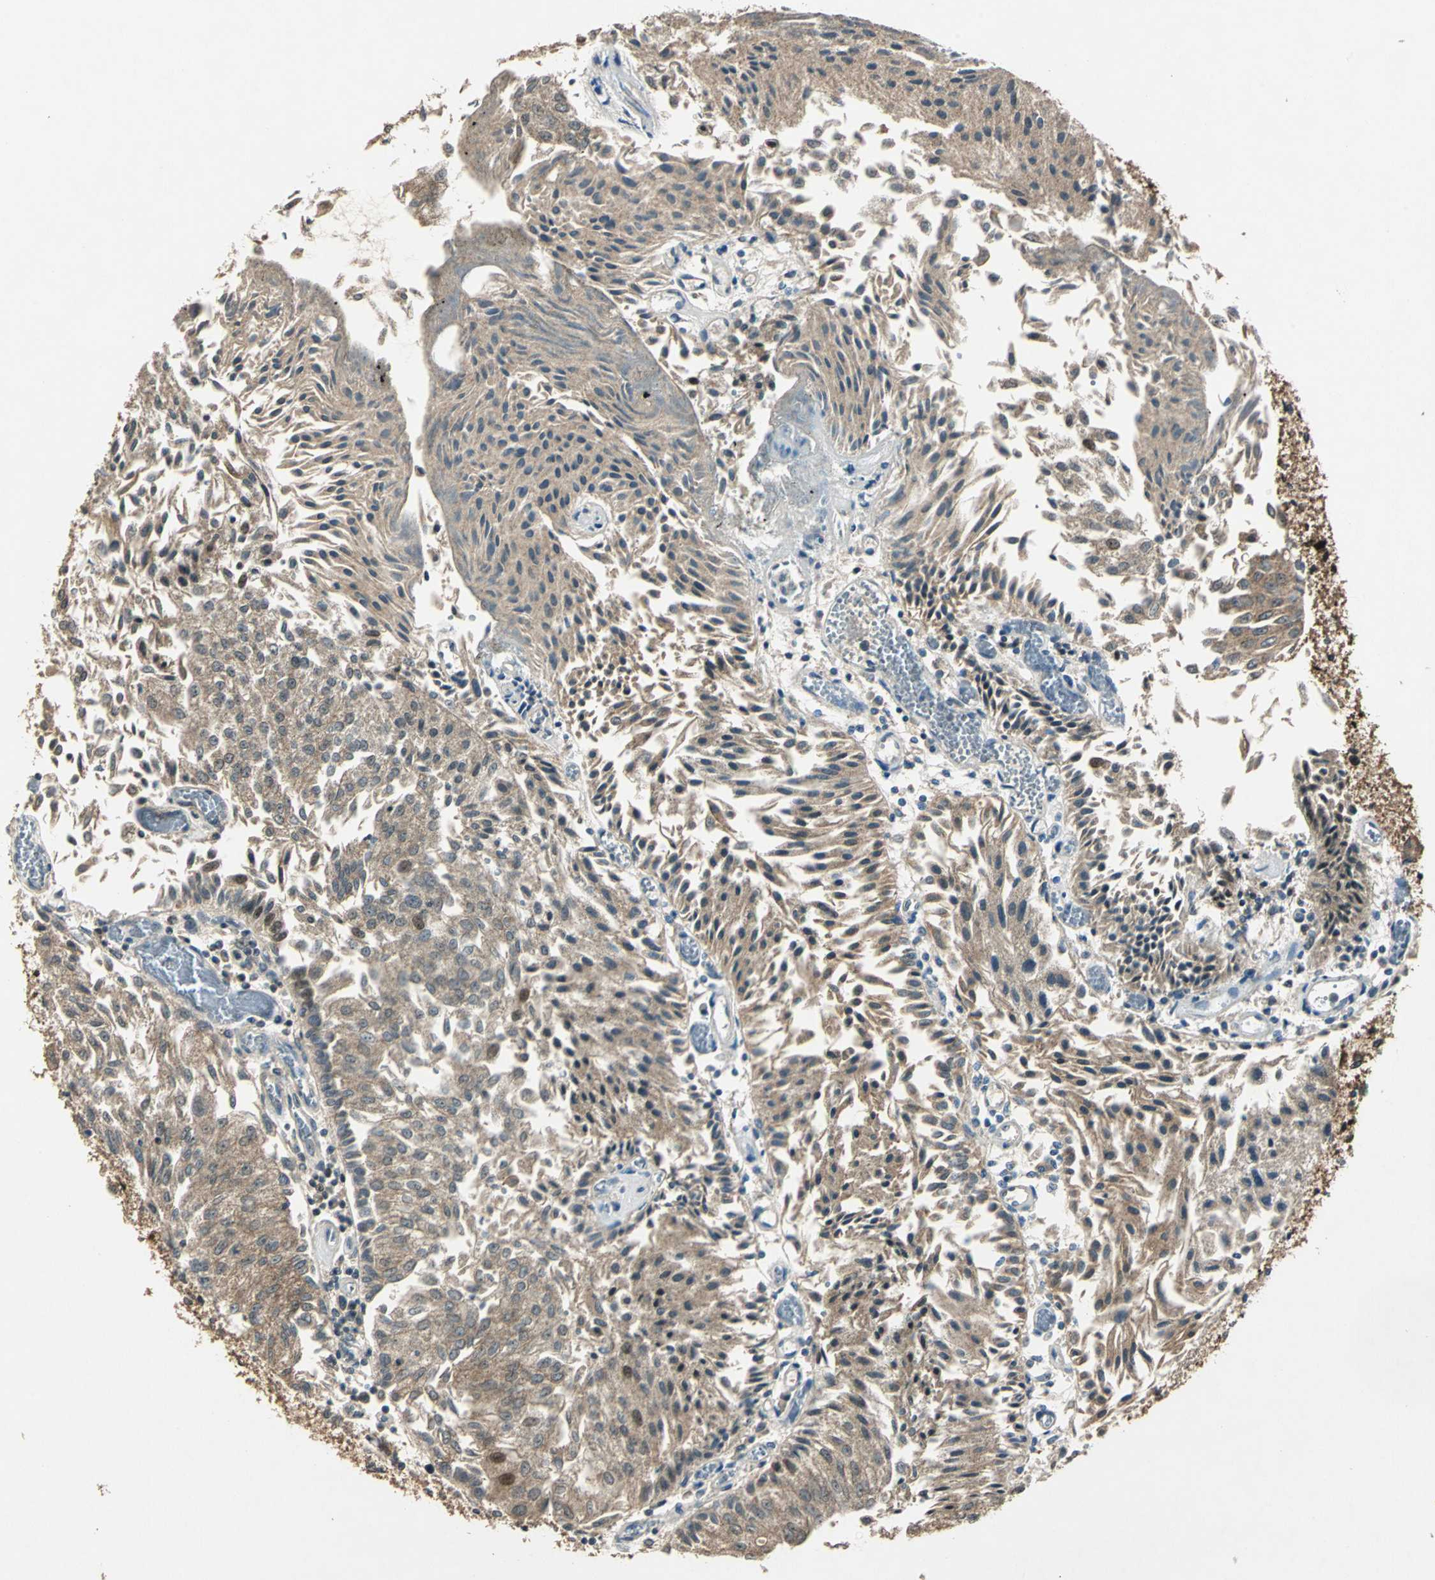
{"staining": {"intensity": "weak", "quantity": ">75%", "location": "cytoplasmic/membranous"}, "tissue": "urothelial cancer", "cell_type": "Tumor cells", "image_type": "cancer", "snomed": [{"axis": "morphology", "description": "Urothelial carcinoma, Low grade"}, {"axis": "topography", "description": "Urinary bladder"}], "caption": "This photomicrograph reveals immunohistochemistry (IHC) staining of human low-grade urothelial carcinoma, with low weak cytoplasmic/membranous expression in about >75% of tumor cells.", "gene": "AHSA1", "patient": {"sex": "male", "age": 86}}